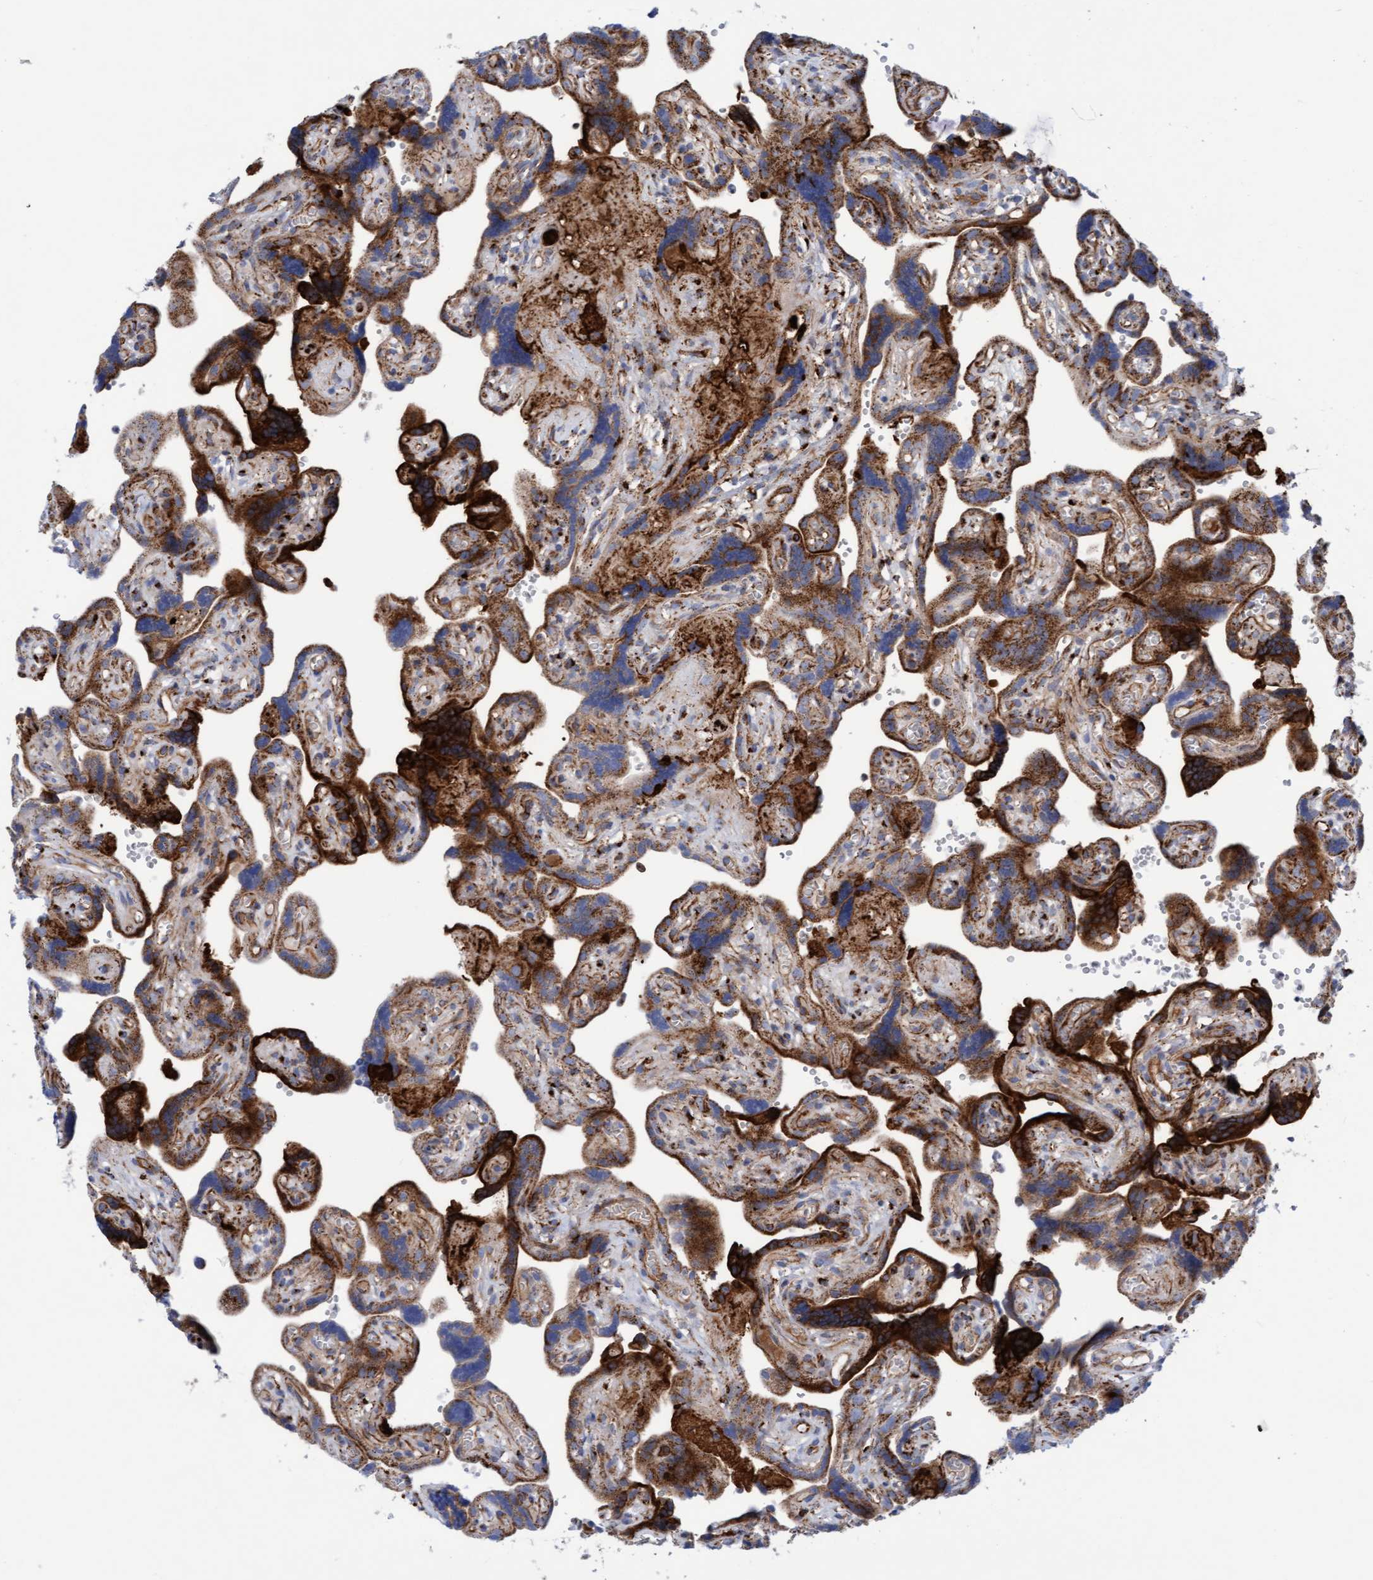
{"staining": {"intensity": "strong", "quantity": "25%-75%", "location": "cytoplasmic/membranous"}, "tissue": "placenta", "cell_type": "Trophoblastic cells", "image_type": "normal", "snomed": [{"axis": "morphology", "description": "Normal tissue, NOS"}, {"axis": "topography", "description": "Placenta"}], "caption": "Normal placenta was stained to show a protein in brown. There is high levels of strong cytoplasmic/membranous positivity in approximately 25%-75% of trophoblastic cells. (Brightfield microscopy of DAB IHC at high magnification).", "gene": "GGTA1", "patient": {"sex": "female", "age": 30}}